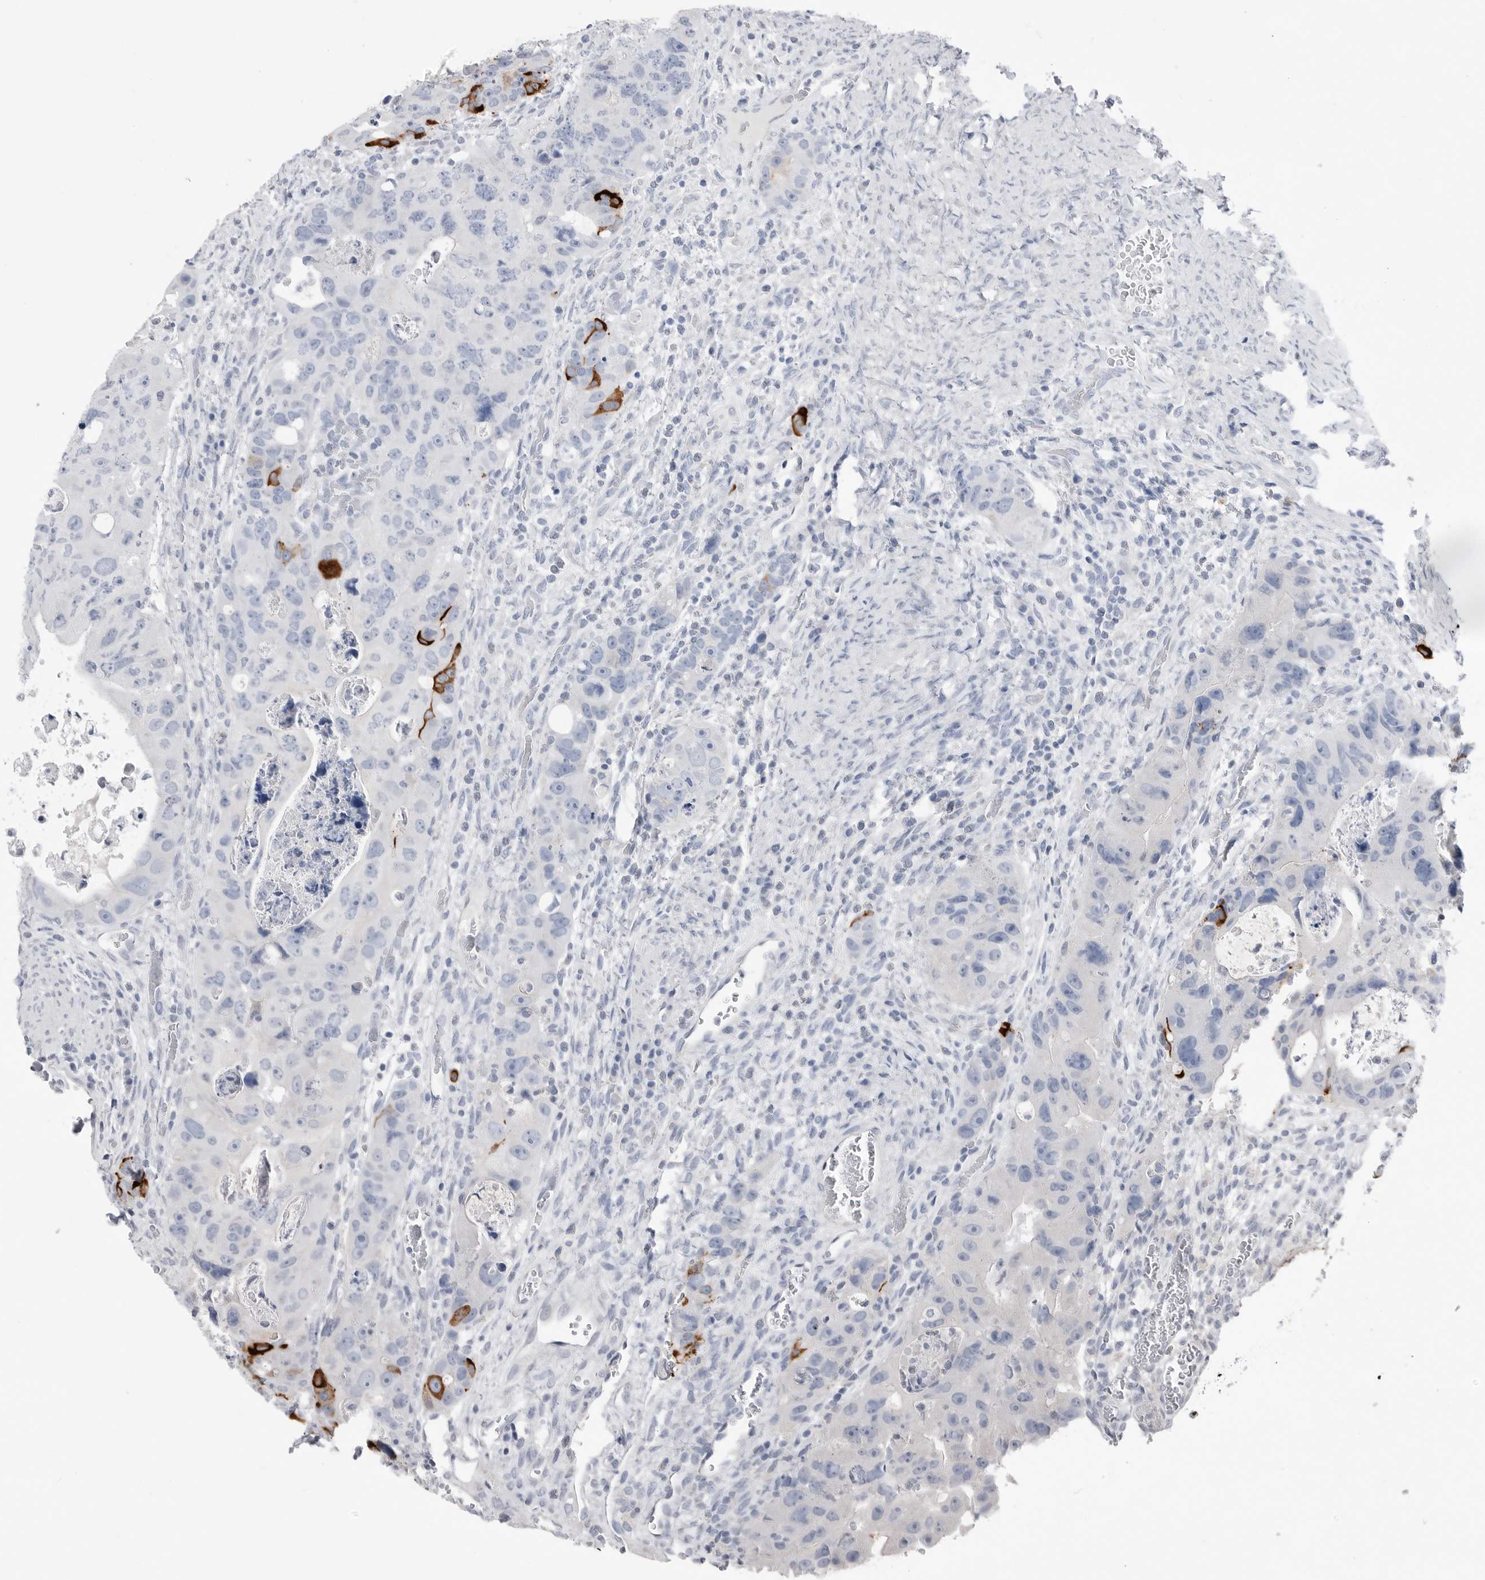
{"staining": {"intensity": "strong", "quantity": "<25%", "location": "cytoplasmic/membranous"}, "tissue": "colorectal cancer", "cell_type": "Tumor cells", "image_type": "cancer", "snomed": [{"axis": "morphology", "description": "Adenocarcinoma, NOS"}, {"axis": "topography", "description": "Rectum"}], "caption": "The histopathology image reveals a brown stain indicating the presence of a protein in the cytoplasmic/membranous of tumor cells in adenocarcinoma (colorectal).", "gene": "ABHD12", "patient": {"sex": "male", "age": 59}}